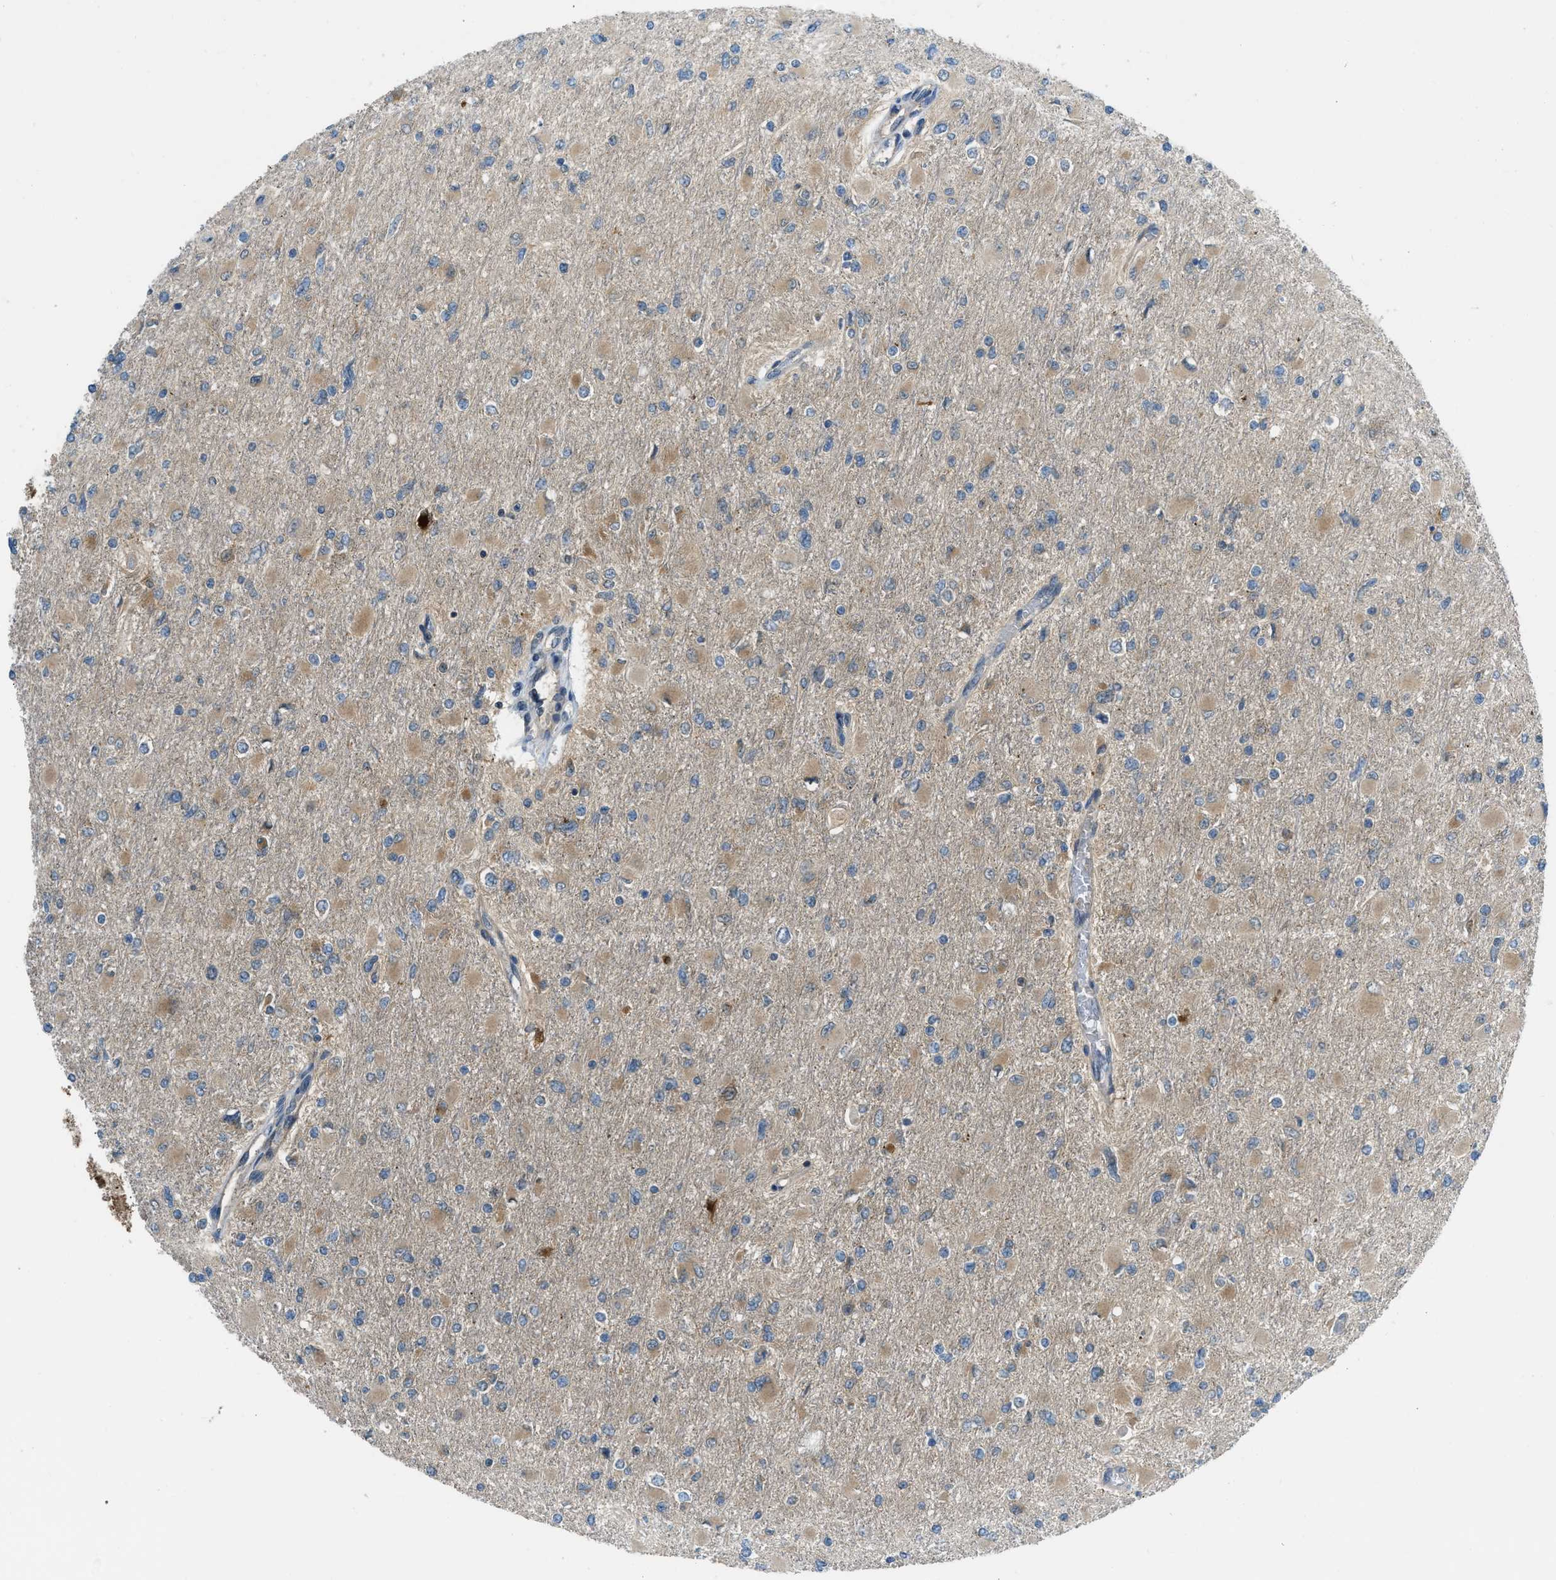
{"staining": {"intensity": "moderate", "quantity": "25%-75%", "location": "cytoplasmic/membranous"}, "tissue": "glioma", "cell_type": "Tumor cells", "image_type": "cancer", "snomed": [{"axis": "morphology", "description": "Glioma, malignant, High grade"}, {"axis": "topography", "description": "Cerebral cortex"}], "caption": "Moderate cytoplasmic/membranous staining for a protein is seen in approximately 25%-75% of tumor cells of malignant high-grade glioma using IHC.", "gene": "SESN2", "patient": {"sex": "female", "age": 36}}